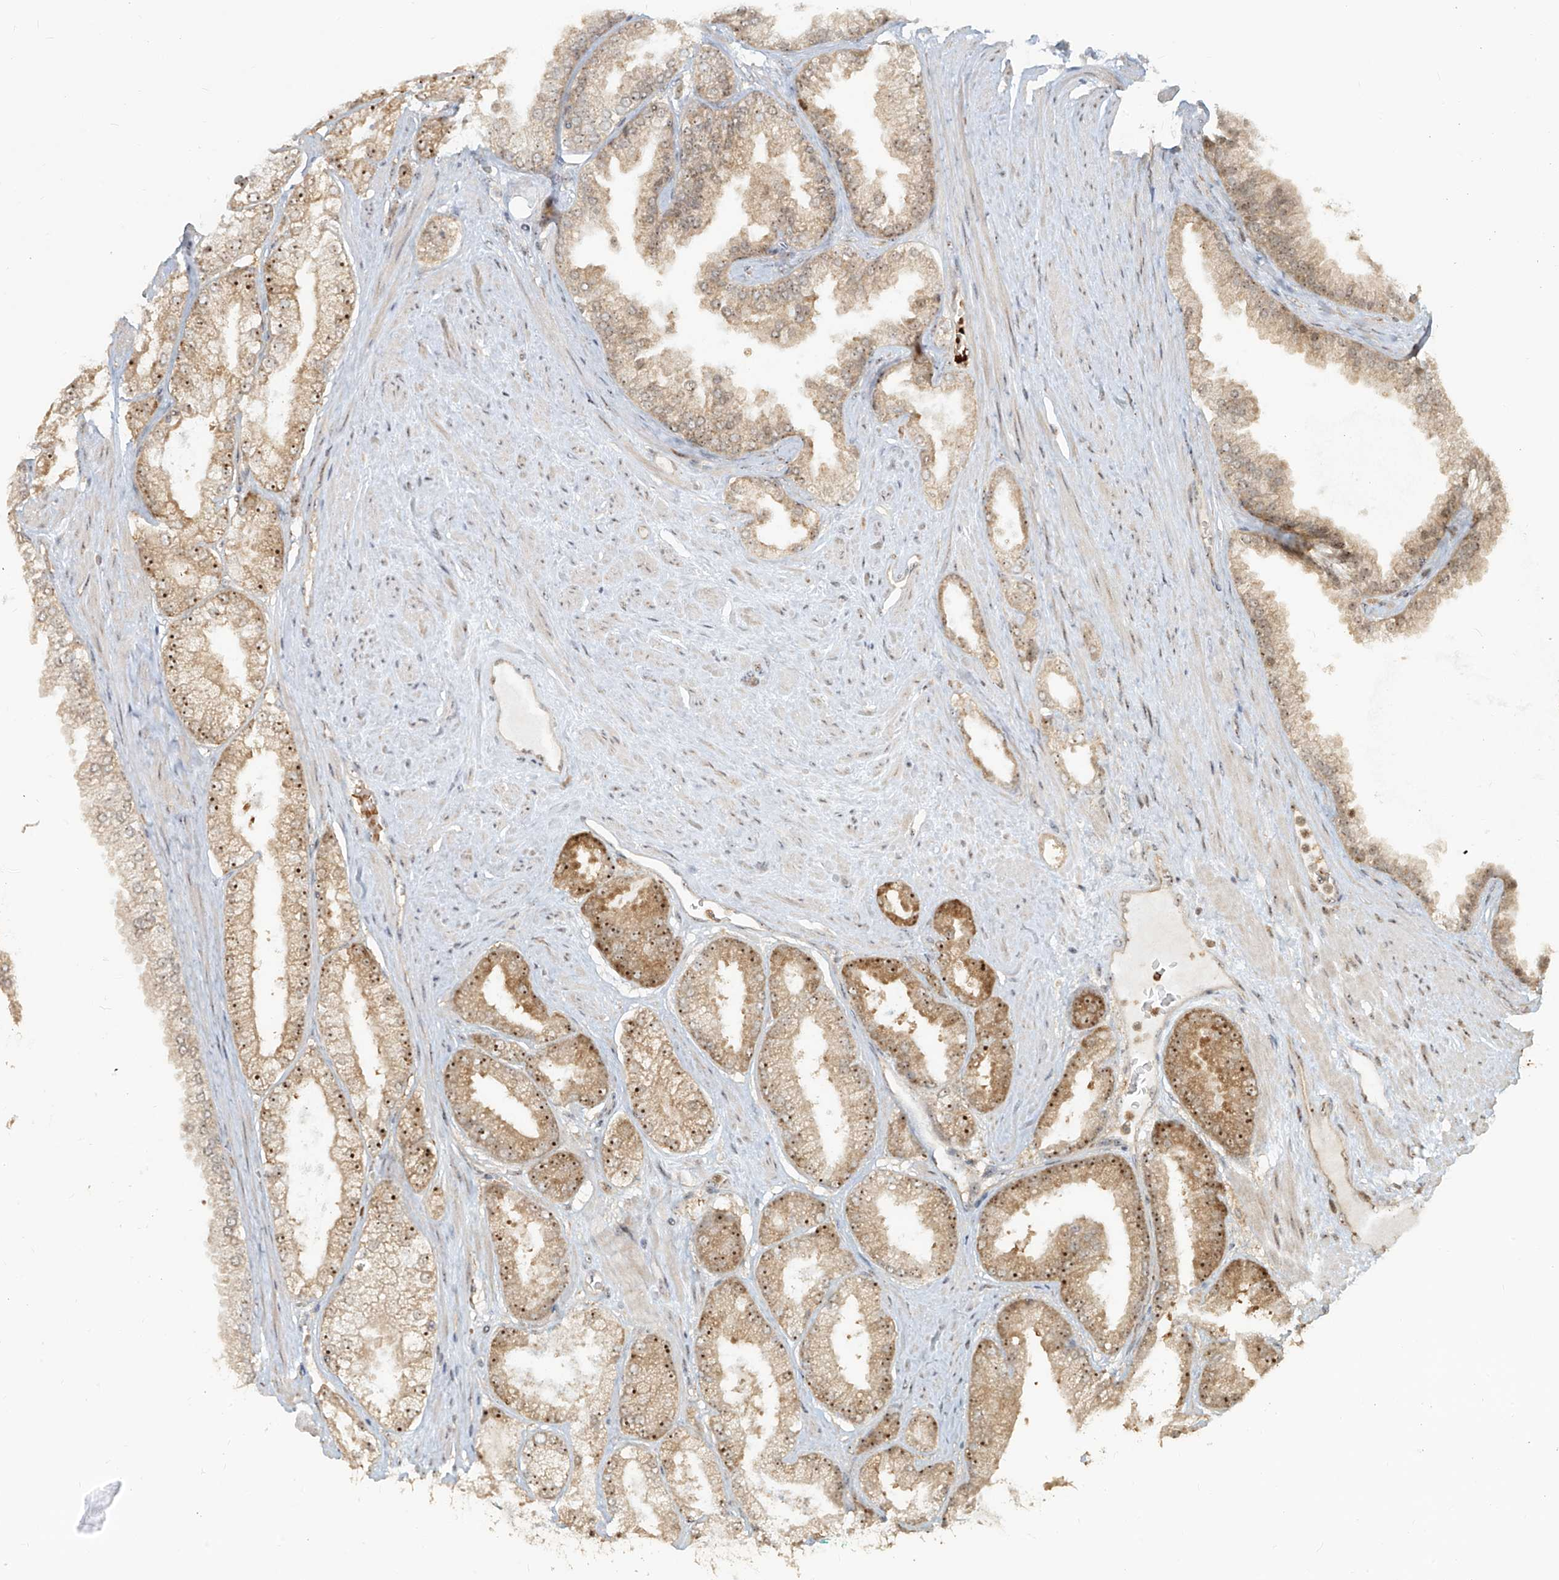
{"staining": {"intensity": "moderate", "quantity": ">75%", "location": "cytoplasmic/membranous,nuclear"}, "tissue": "prostate cancer", "cell_type": "Tumor cells", "image_type": "cancer", "snomed": [{"axis": "morphology", "description": "Adenocarcinoma, High grade"}, {"axis": "topography", "description": "Prostate"}], "caption": "A medium amount of moderate cytoplasmic/membranous and nuclear positivity is identified in approximately >75% of tumor cells in prostate cancer (adenocarcinoma (high-grade)) tissue. (DAB (3,3'-diaminobenzidine) = brown stain, brightfield microscopy at high magnification).", "gene": "BYSL", "patient": {"sex": "male", "age": 58}}